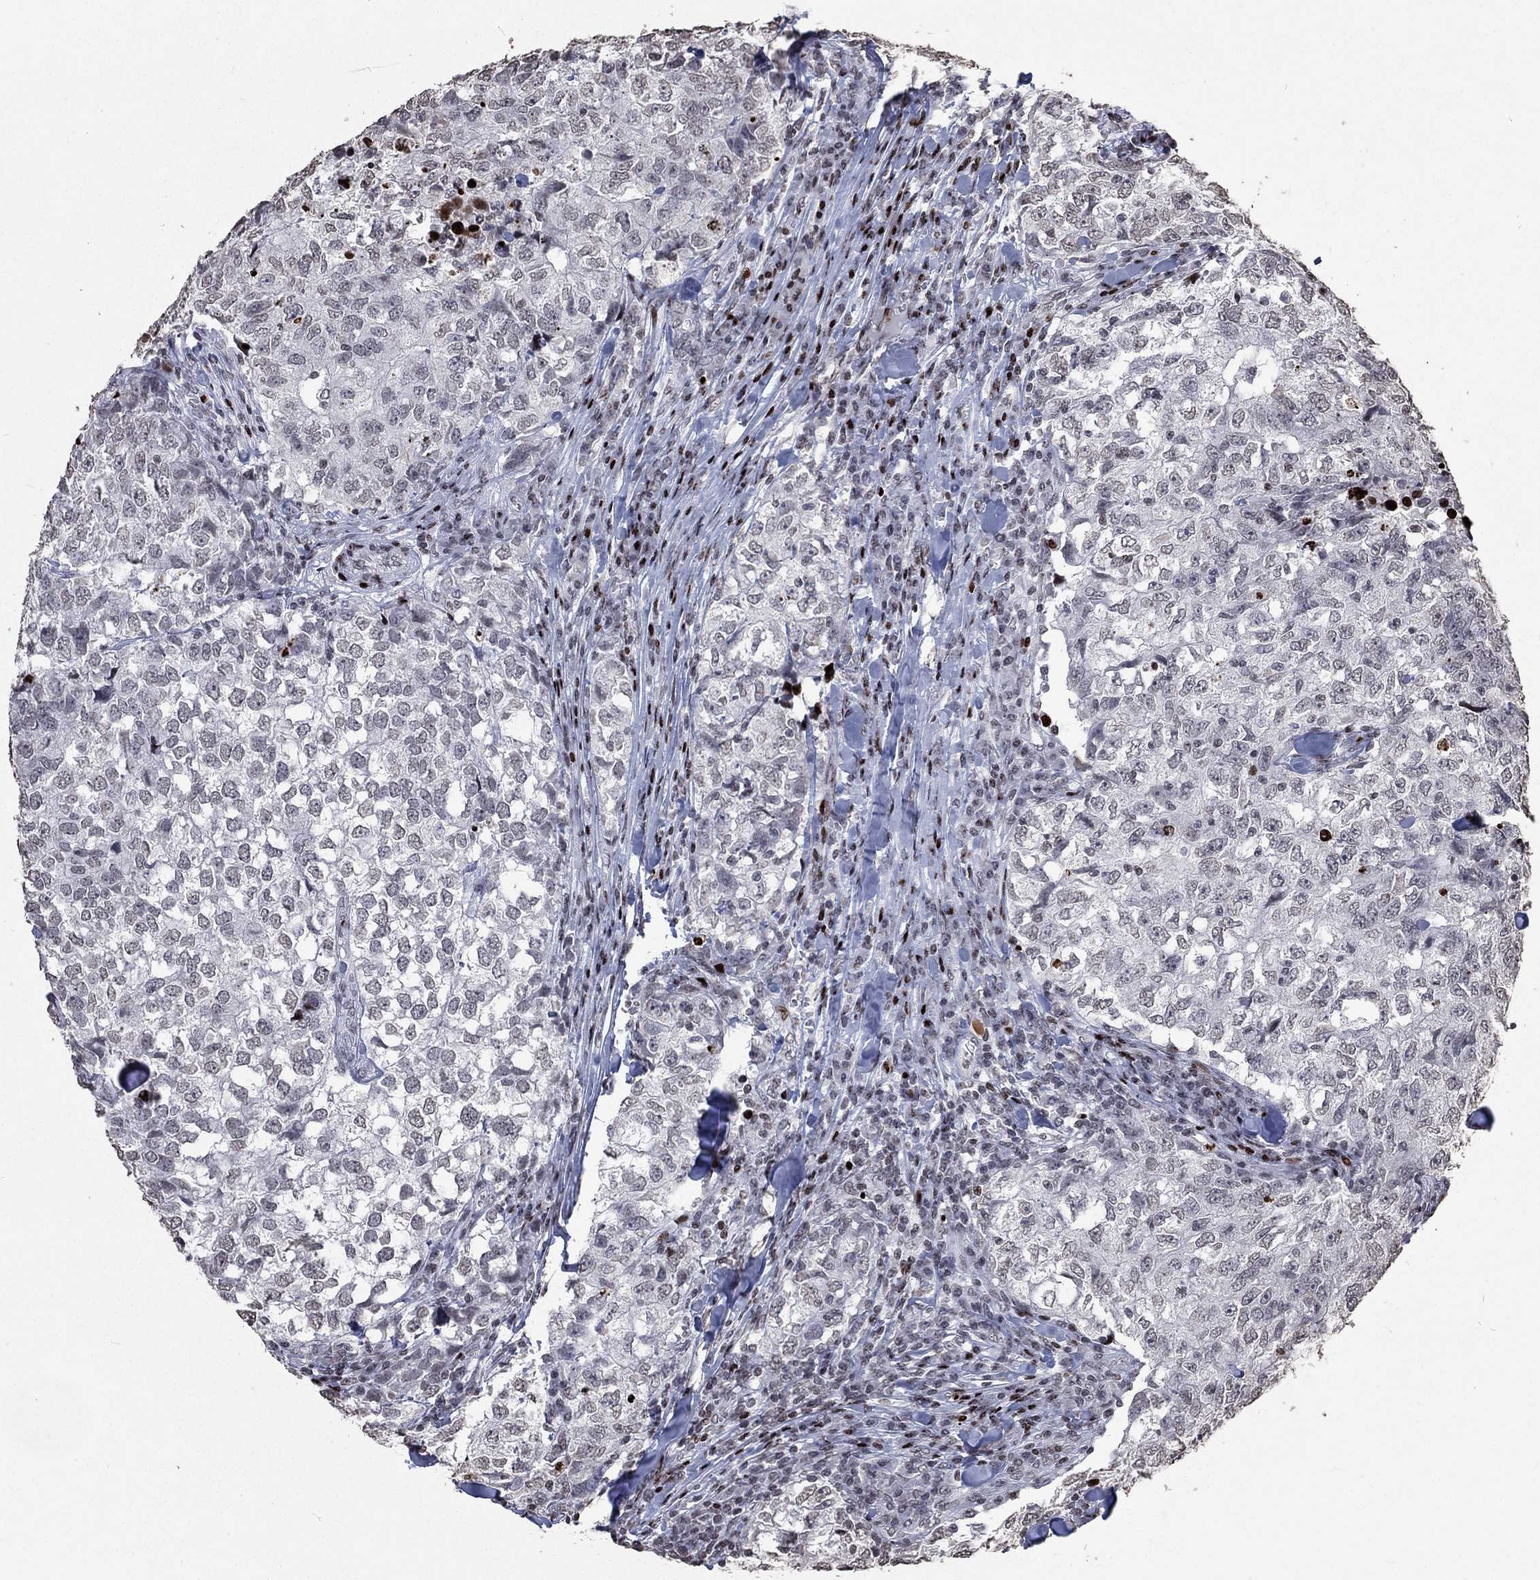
{"staining": {"intensity": "negative", "quantity": "none", "location": "none"}, "tissue": "breast cancer", "cell_type": "Tumor cells", "image_type": "cancer", "snomed": [{"axis": "morphology", "description": "Duct carcinoma"}, {"axis": "topography", "description": "Breast"}], "caption": "Micrograph shows no protein staining in tumor cells of breast cancer (infiltrating ductal carcinoma) tissue.", "gene": "SRSF3", "patient": {"sex": "female", "age": 30}}